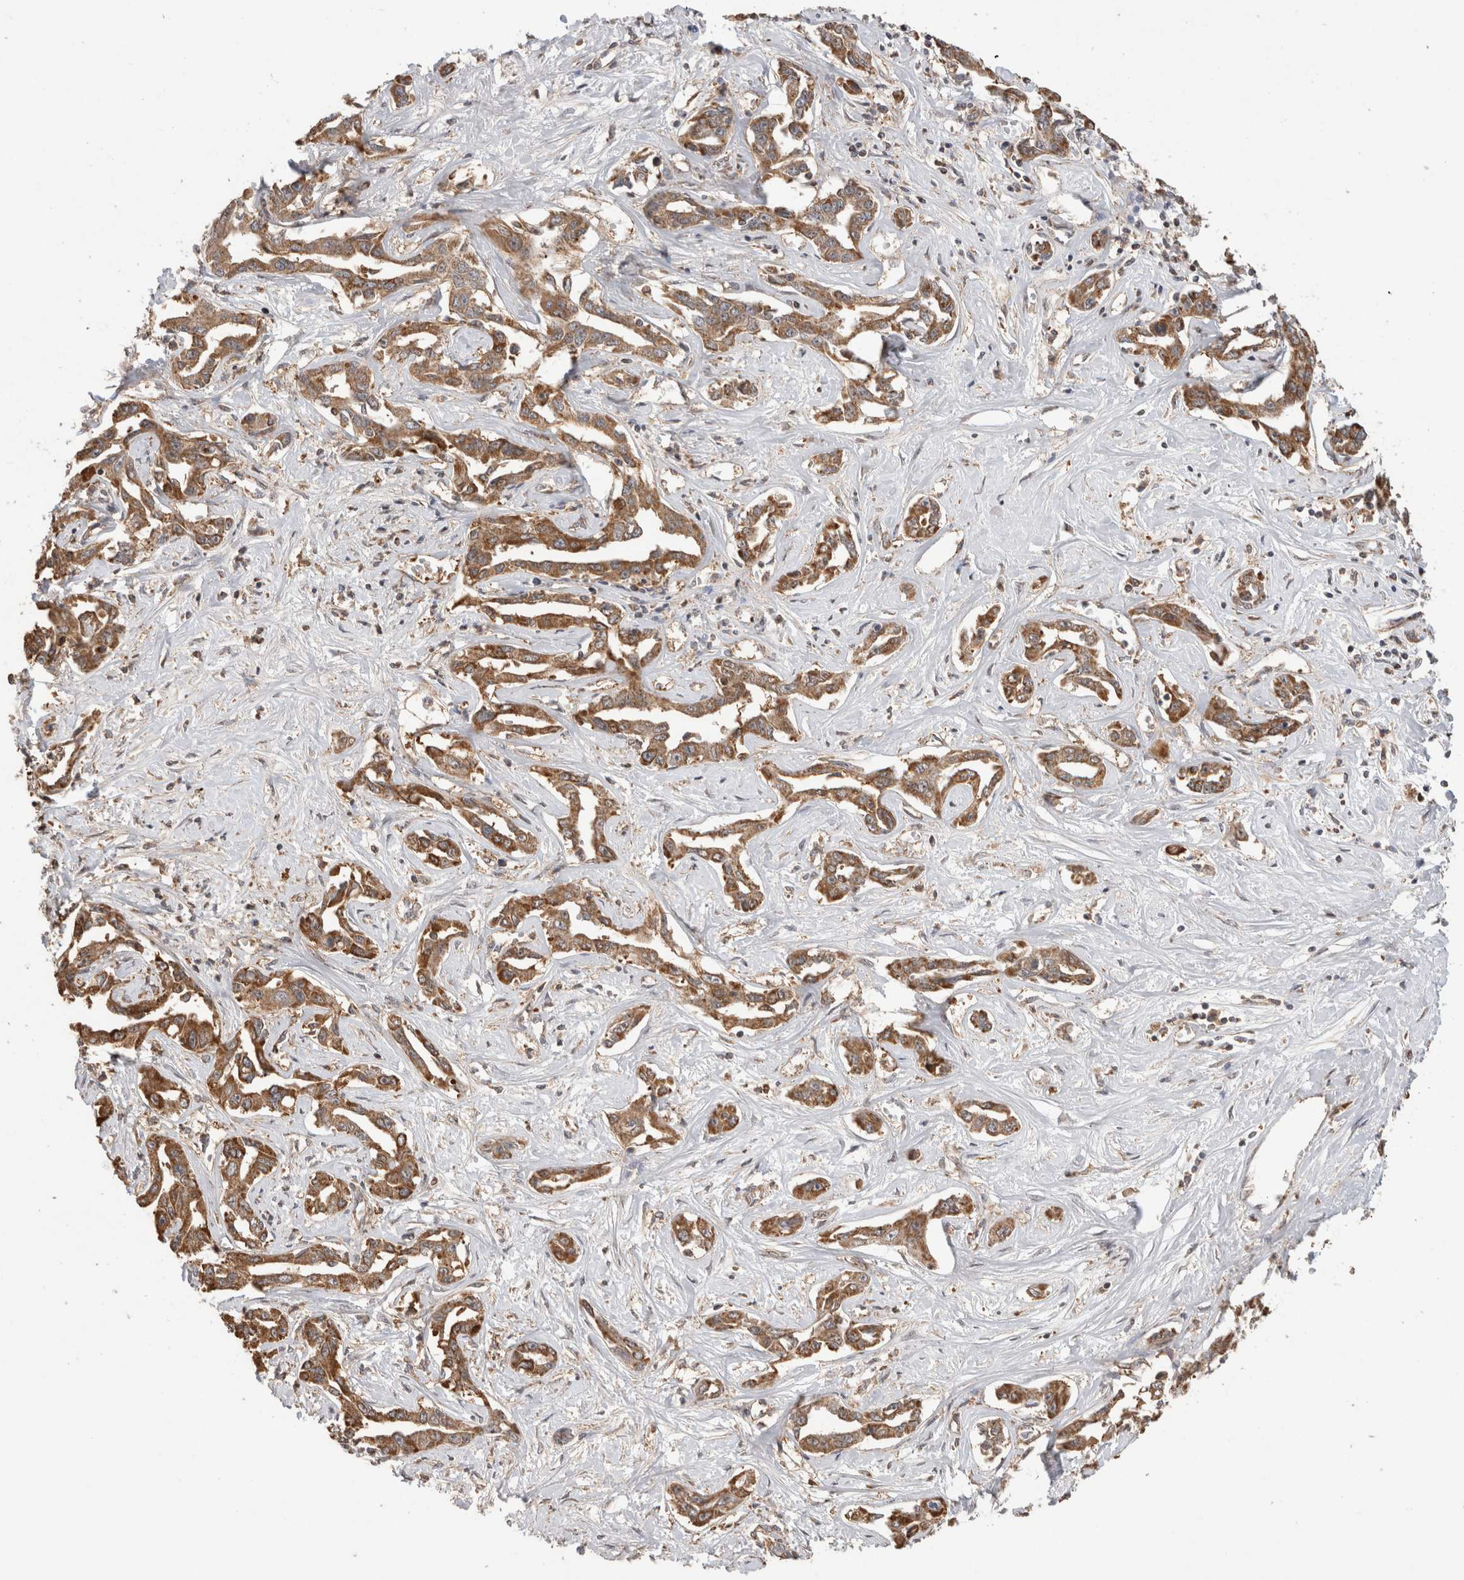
{"staining": {"intensity": "strong", "quantity": ">75%", "location": "cytoplasmic/membranous"}, "tissue": "liver cancer", "cell_type": "Tumor cells", "image_type": "cancer", "snomed": [{"axis": "morphology", "description": "Cholangiocarcinoma"}, {"axis": "topography", "description": "Liver"}], "caption": "Protein analysis of cholangiocarcinoma (liver) tissue demonstrates strong cytoplasmic/membranous positivity in approximately >75% of tumor cells.", "gene": "IMMP2L", "patient": {"sex": "male", "age": 59}}